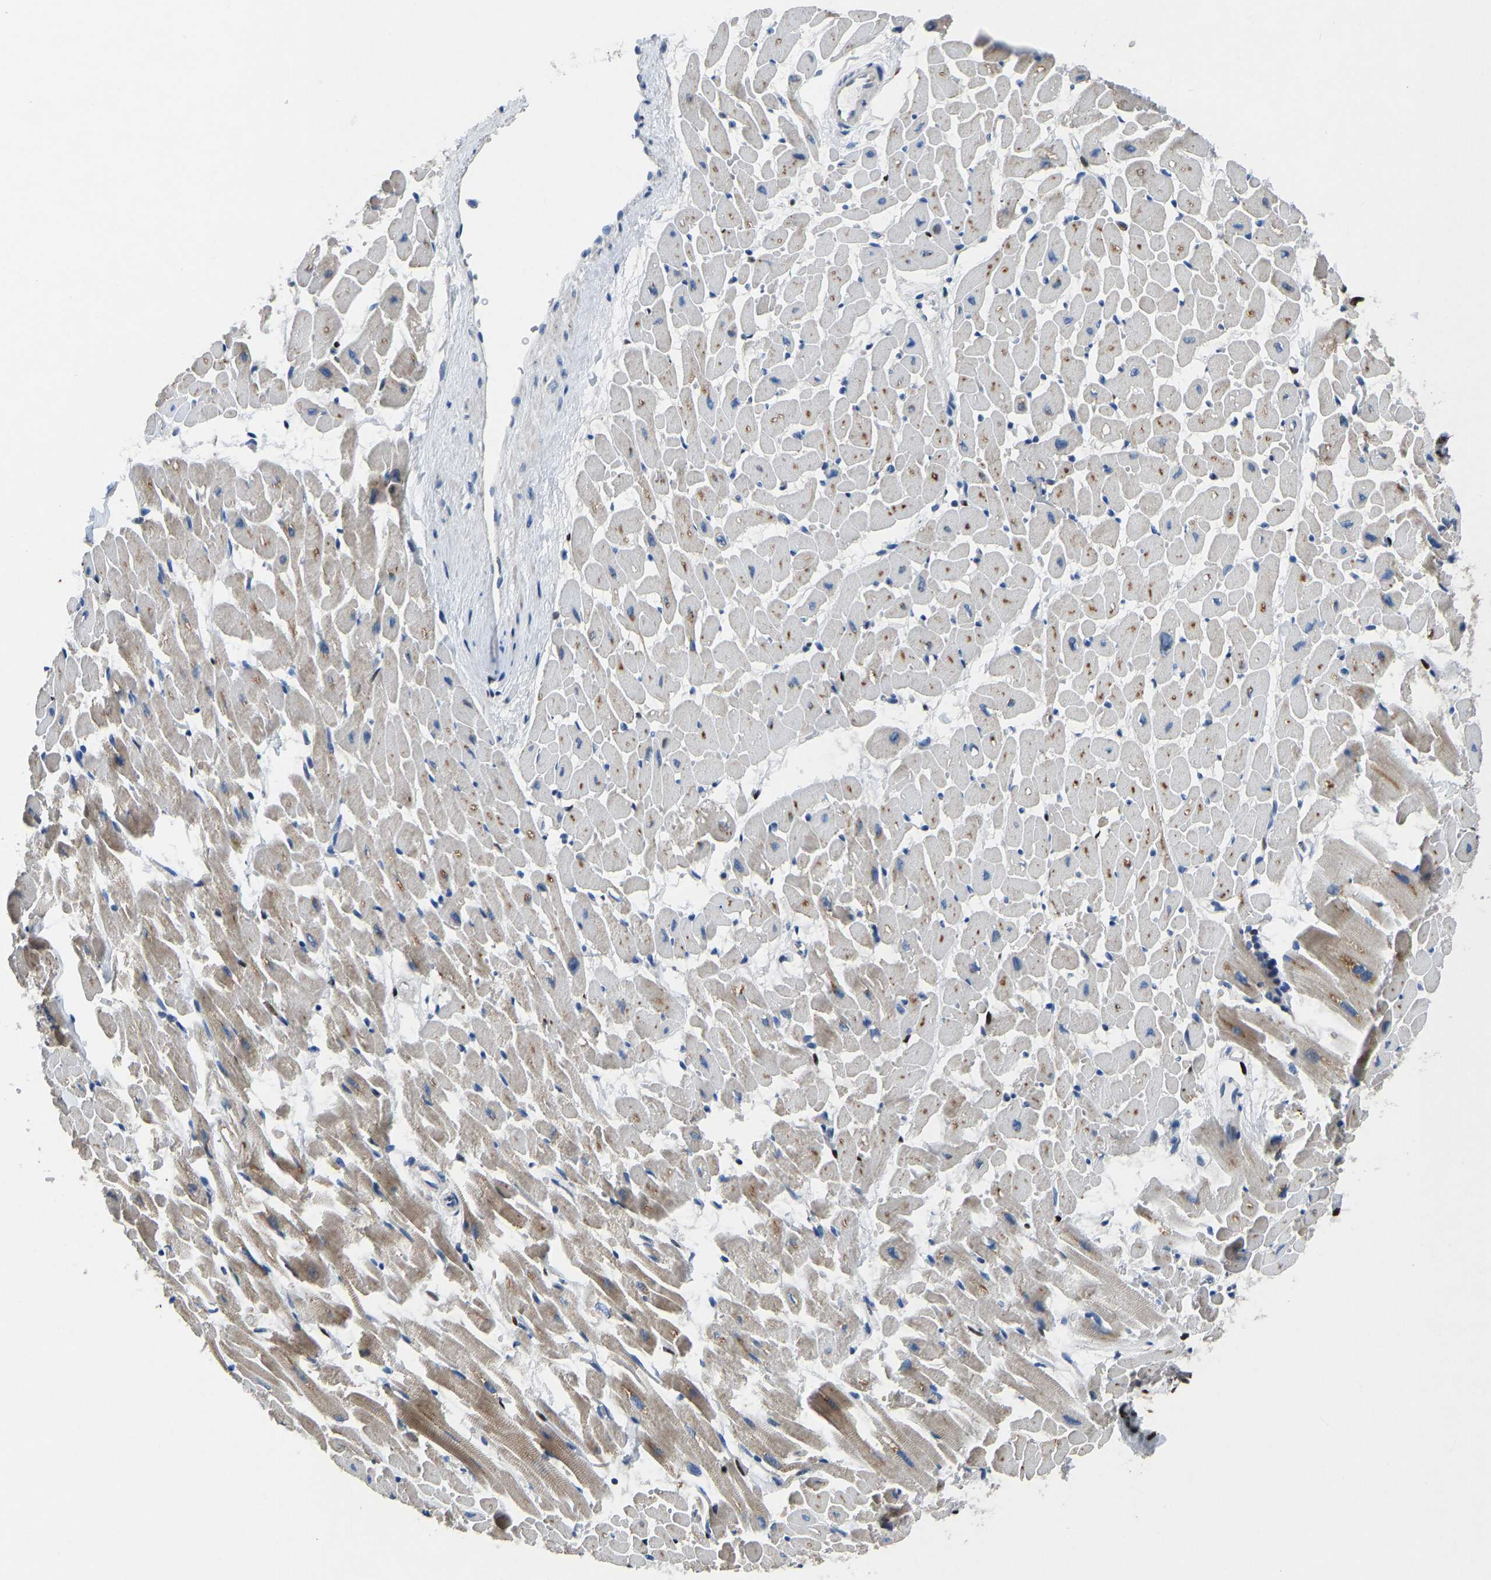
{"staining": {"intensity": "moderate", "quantity": "25%-75%", "location": "cytoplasmic/membranous"}, "tissue": "heart muscle", "cell_type": "Cardiomyocytes", "image_type": "normal", "snomed": [{"axis": "morphology", "description": "Normal tissue, NOS"}, {"axis": "topography", "description": "Heart"}], "caption": "DAB (3,3'-diaminobenzidine) immunohistochemical staining of normal heart muscle reveals moderate cytoplasmic/membranous protein positivity in approximately 25%-75% of cardiomyocytes.", "gene": "EGR1", "patient": {"sex": "male", "age": 45}}